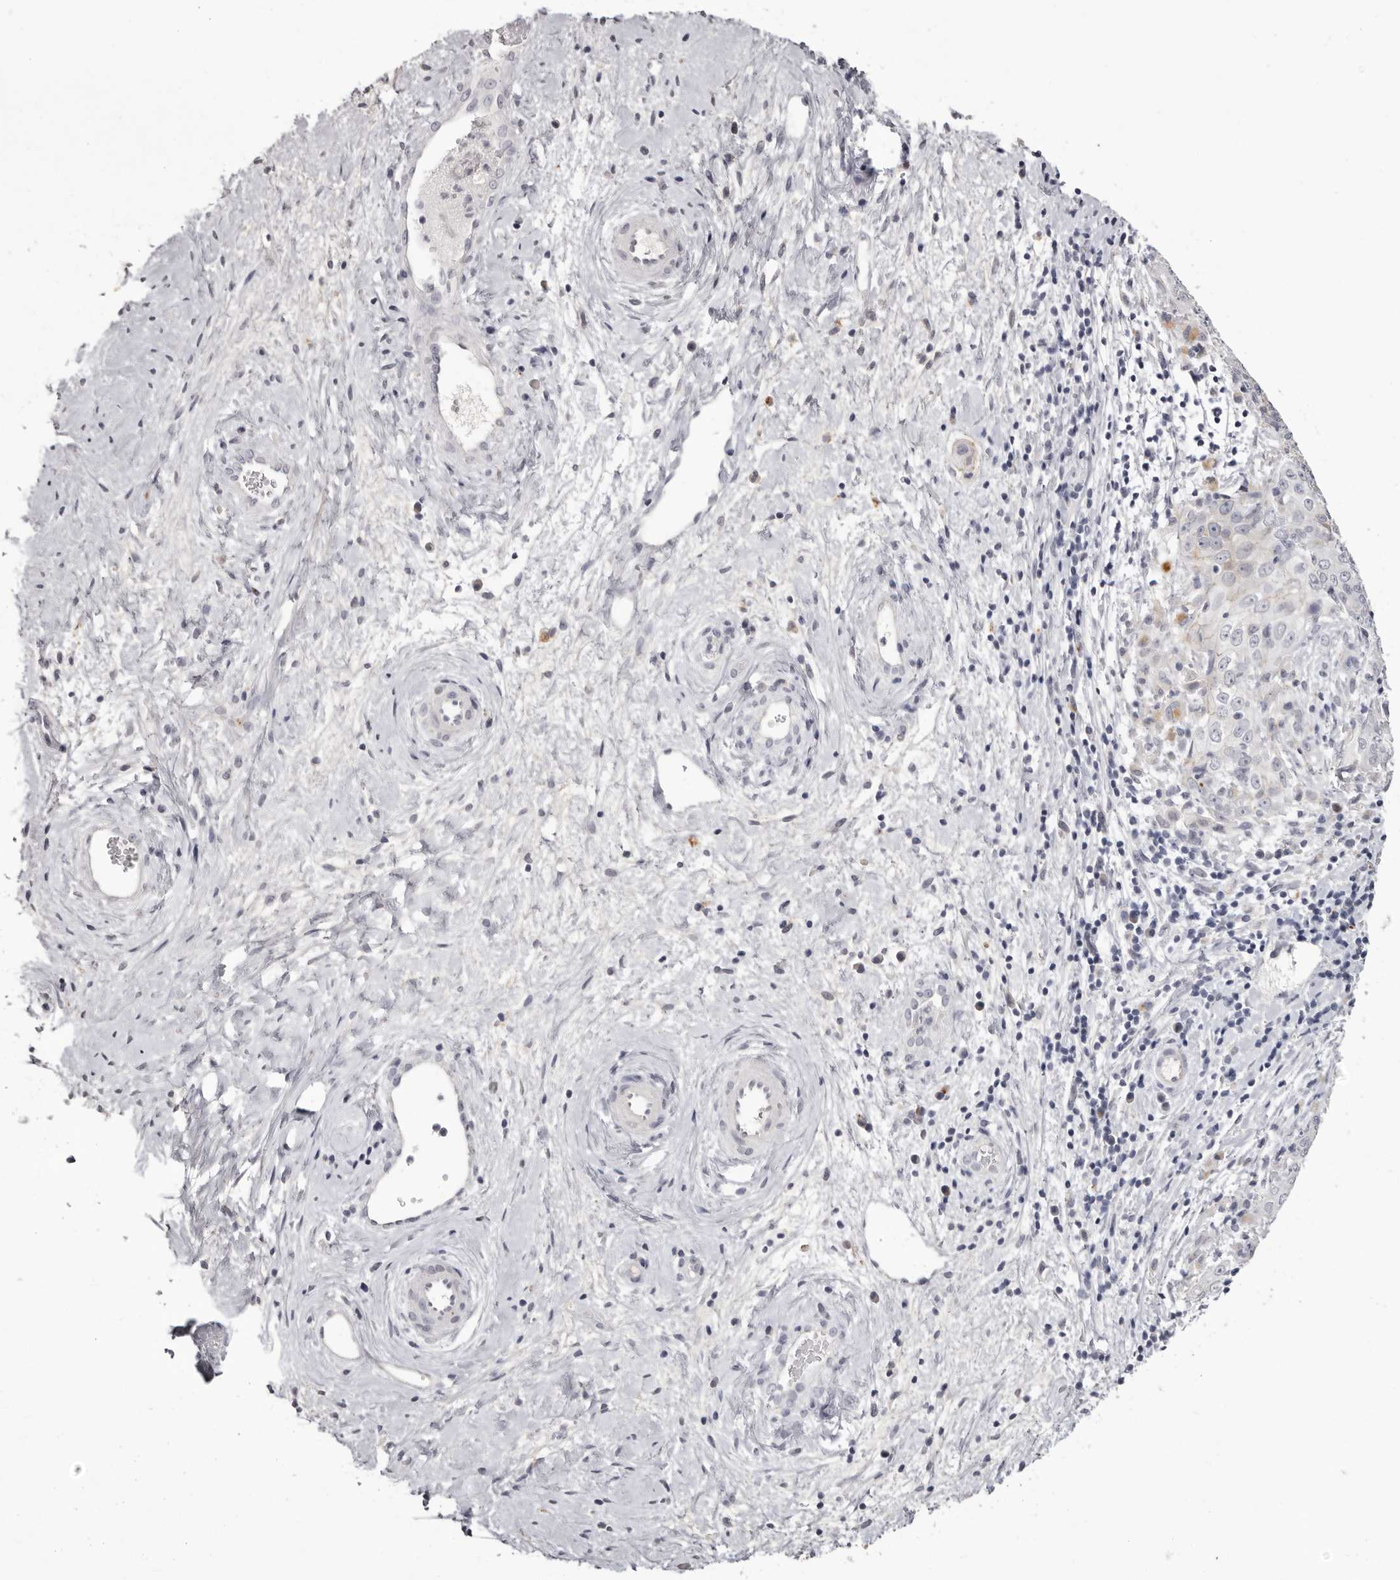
{"staining": {"intensity": "negative", "quantity": "none", "location": "none"}, "tissue": "cervical cancer", "cell_type": "Tumor cells", "image_type": "cancer", "snomed": [{"axis": "morphology", "description": "Squamous cell carcinoma, NOS"}, {"axis": "topography", "description": "Cervix"}], "caption": "Squamous cell carcinoma (cervical) was stained to show a protein in brown. There is no significant expression in tumor cells.", "gene": "PCDHB6", "patient": {"sex": "female", "age": 48}}